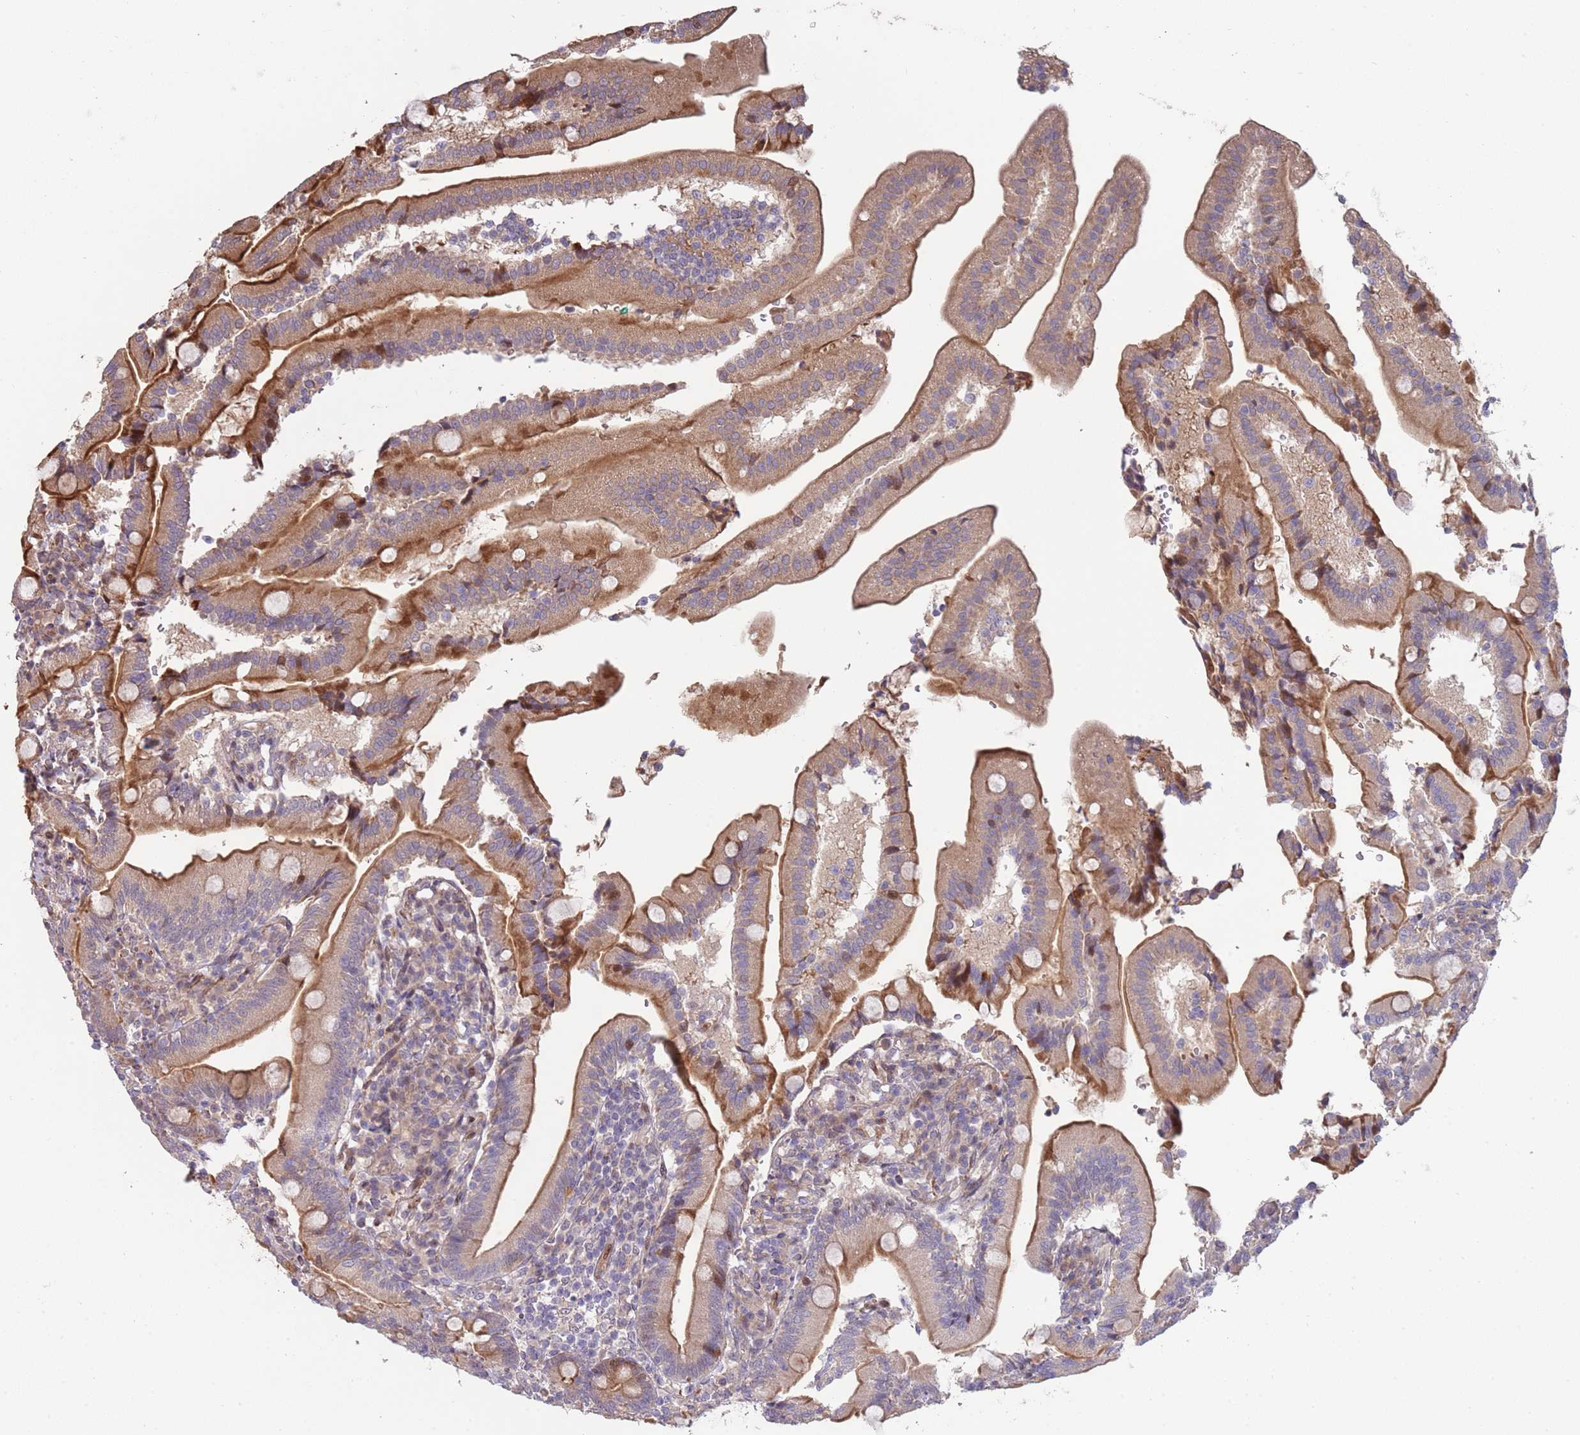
{"staining": {"intensity": "moderate", "quantity": "25%-75%", "location": "cytoplasmic/membranous"}, "tissue": "duodenum", "cell_type": "Glandular cells", "image_type": "normal", "snomed": [{"axis": "morphology", "description": "Normal tissue, NOS"}, {"axis": "topography", "description": "Duodenum"}], "caption": "An image showing moderate cytoplasmic/membranous expression in about 25%-75% of glandular cells in benign duodenum, as visualized by brown immunohistochemical staining.", "gene": "SYNDIG1L", "patient": {"sex": "female", "age": 67}}